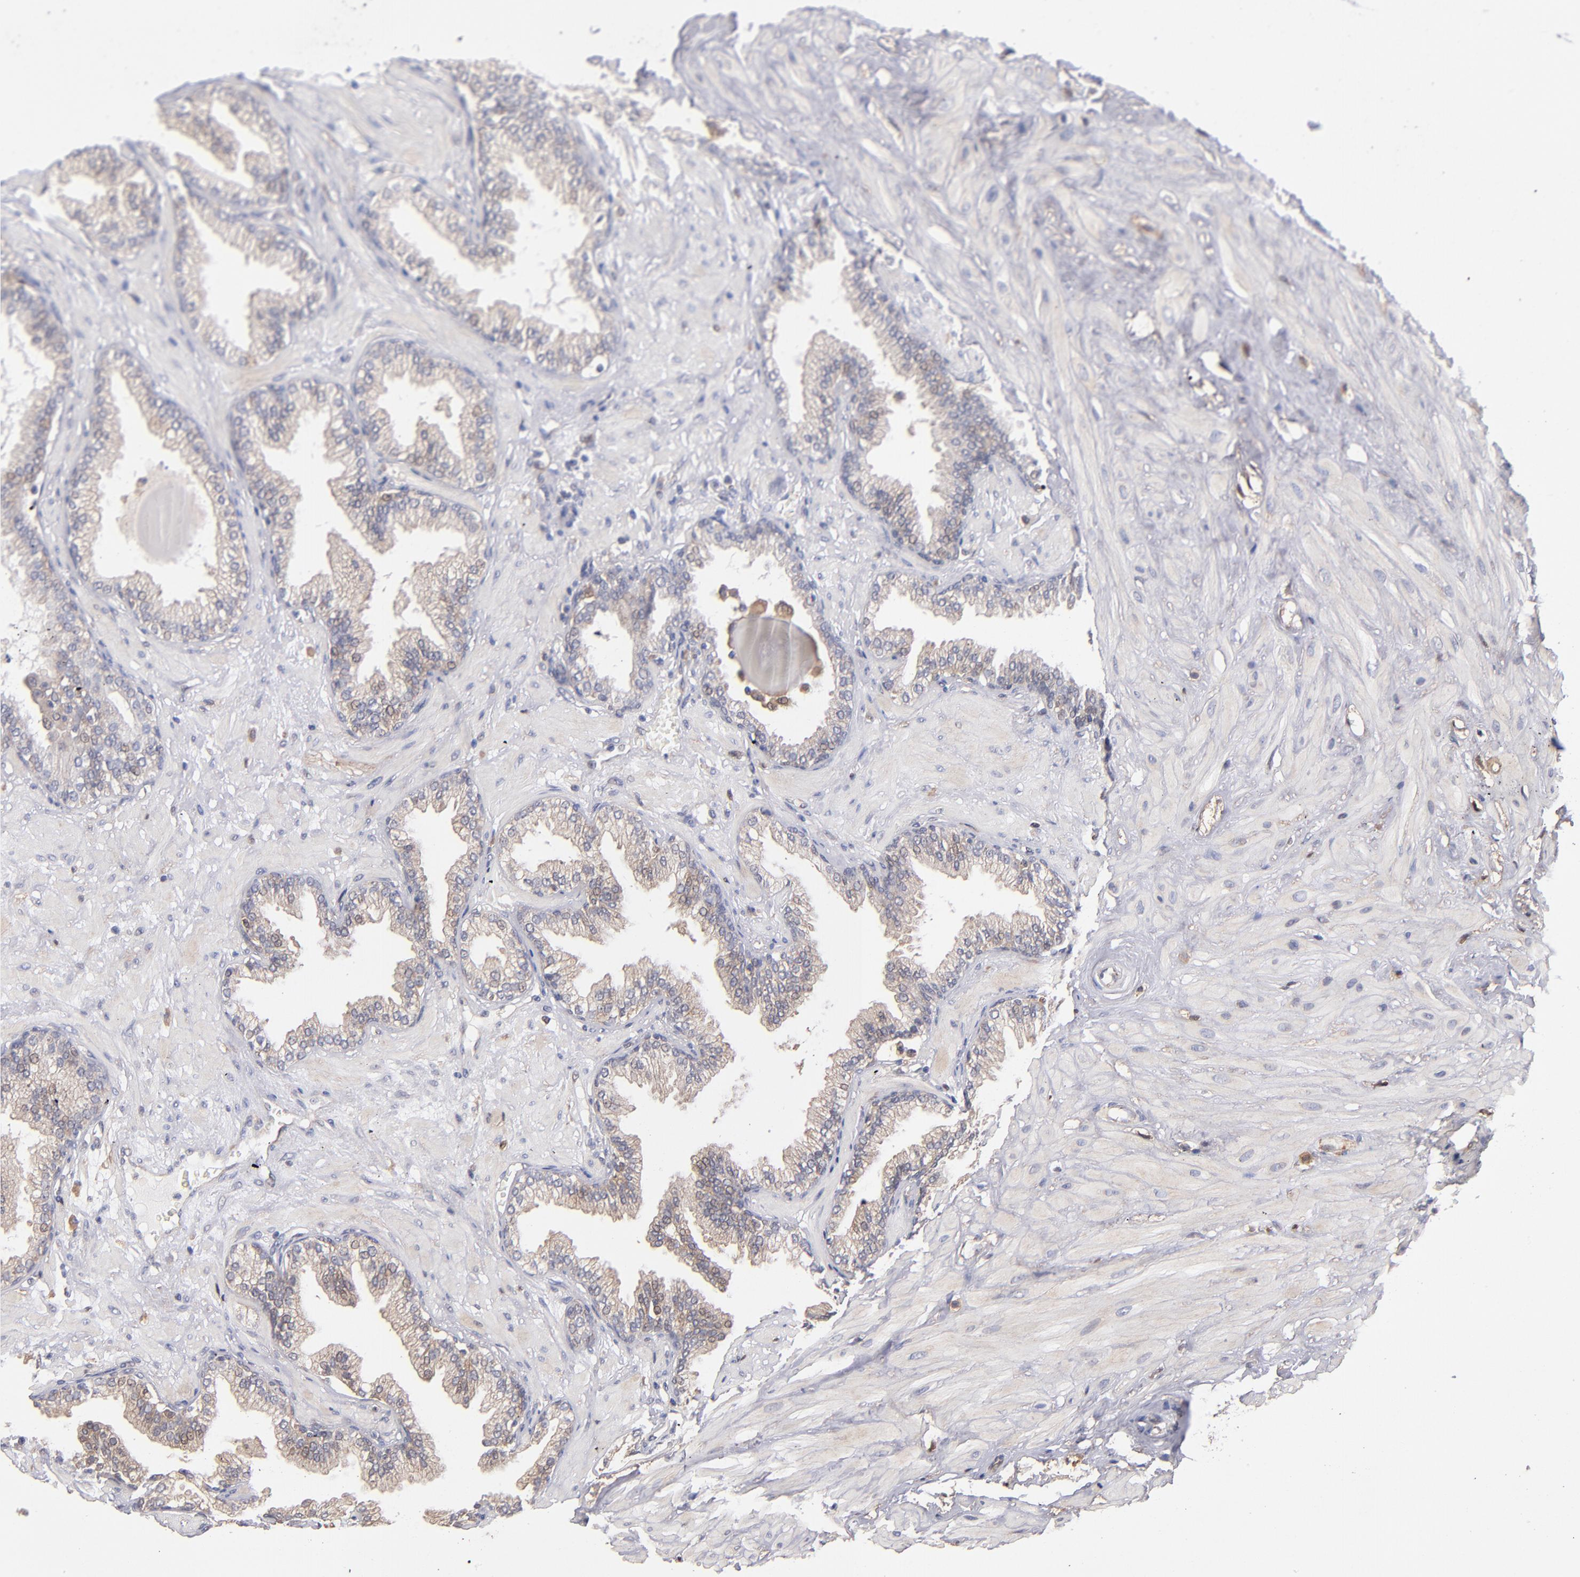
{"staining": {"intensity": "moderate", "quantity": ">75%", "location": "cytoplasmic/membranous"}, "tissue": "prostate", "cell_type": "Glandular cells", "image_type": "normal", "snomed": [{"axis": "morphology", "description": "Normal tissue, NOS"}, {"axis": "topography", "description": "Prostate"}], "caption": "This is a photomicrograph of immunohistochemistry (IHC) staining of benign prostate, which shows moderate staining in the cytoplasmic/membranous of glandular cells.", "gene": "GMFB", "patient": {"sex": "male", "age": 64}}